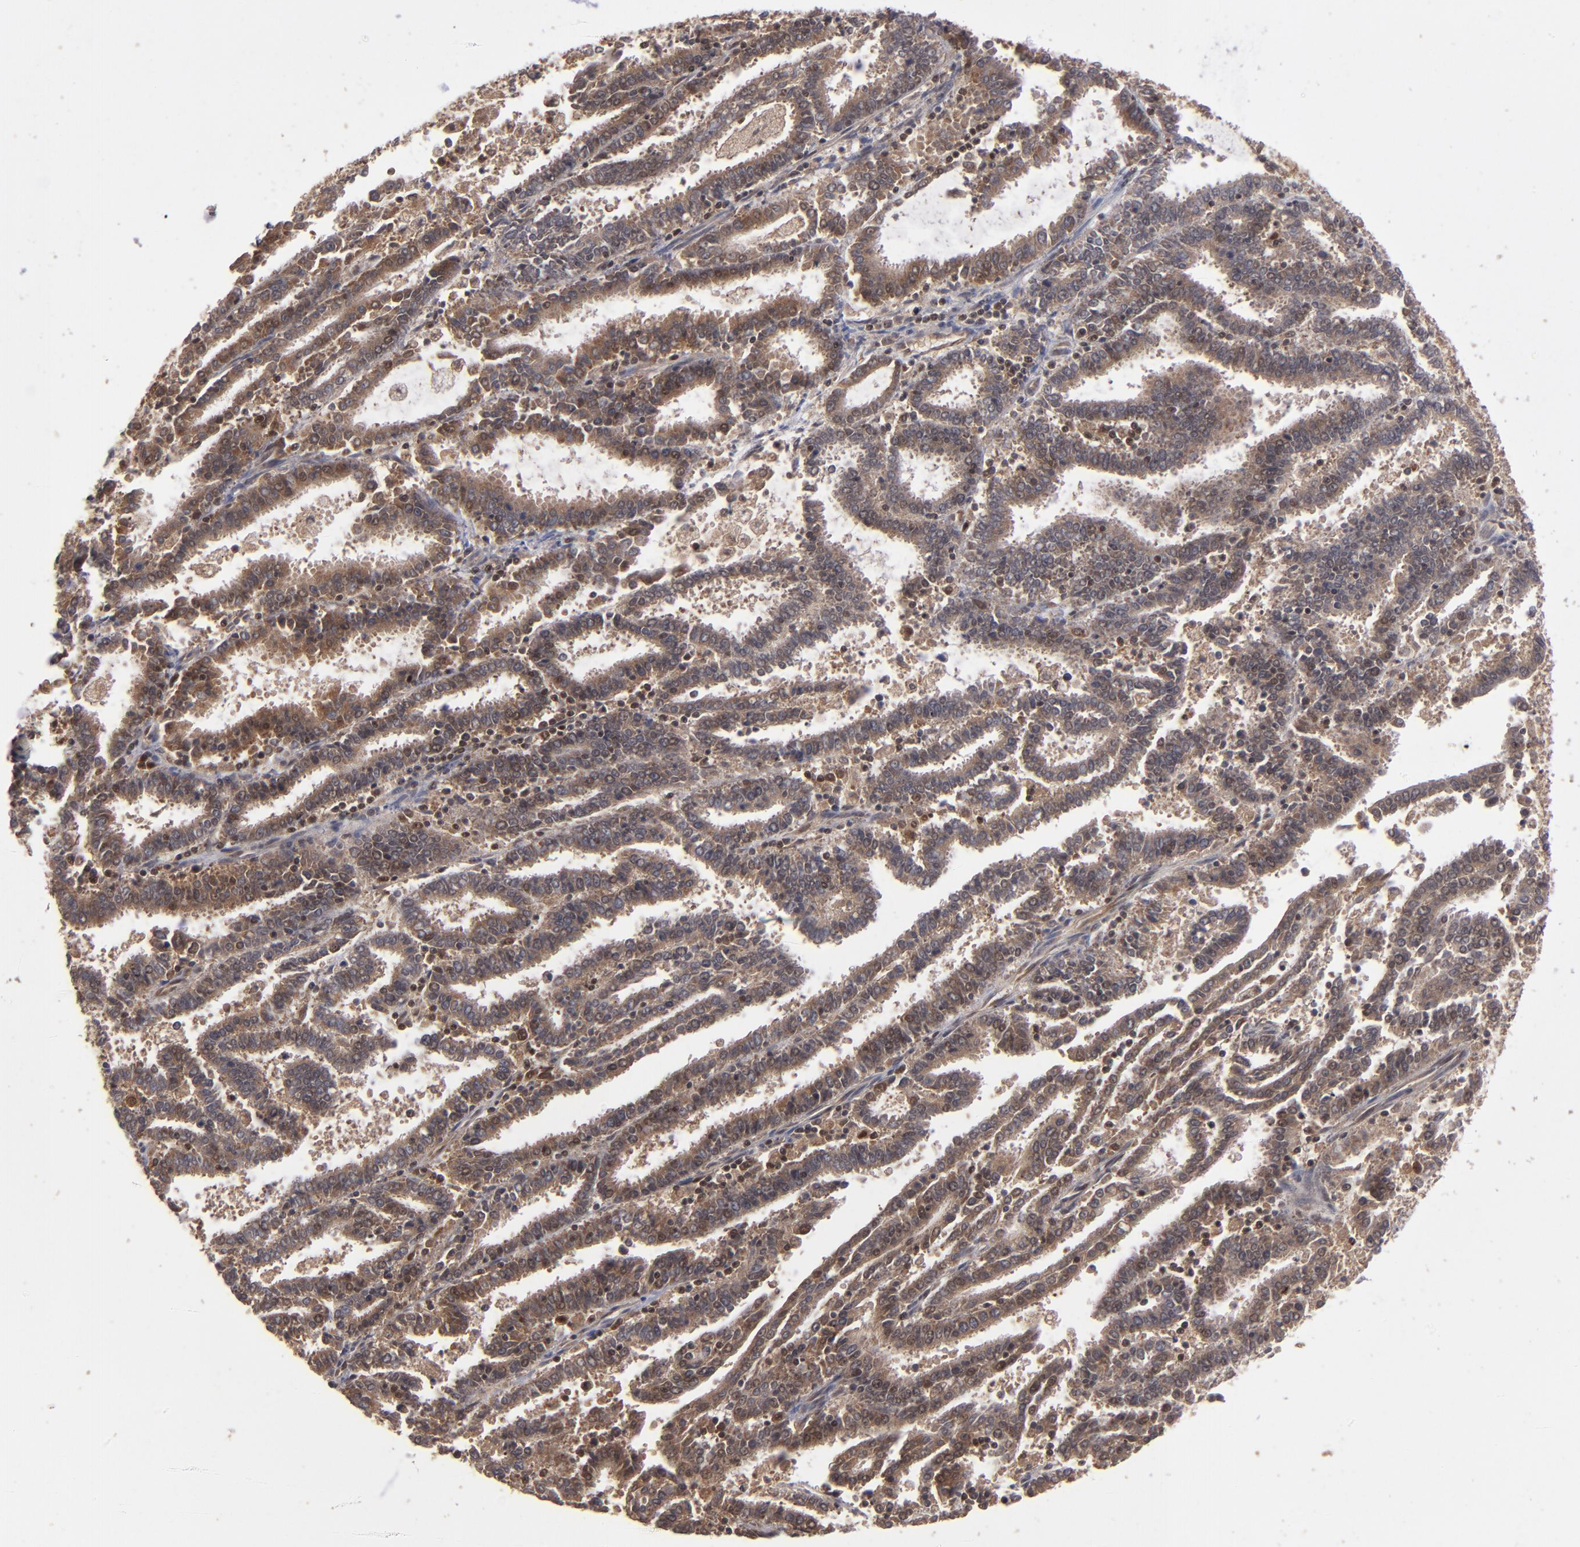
{"staining": {"intensity": "moderate", "quantity": ">75%", "location": "cytoplasmic/membranous"}, "tissue": "endometrial cancer", "cell_type": "Tumor cells", "image_type": "cancer", "snomed": [{"axis": "morphology", "description": "Adenocarcinoma, NOS"}, {"axis": "topography", "description": "Uterus"}], "caption": "A brown stain shows moderate cytoplasmic/membranous expression of a protein in human endometrial adenocarcinoma tumor cells. (Stains: DAB (3,3'-diaminobenzidine) in brown, nuclei in blue, Microscopy: brightfield microscopy at high magnification).", "gene": "BDKRB1", "patient": {"sex": "female", "age": 83}}